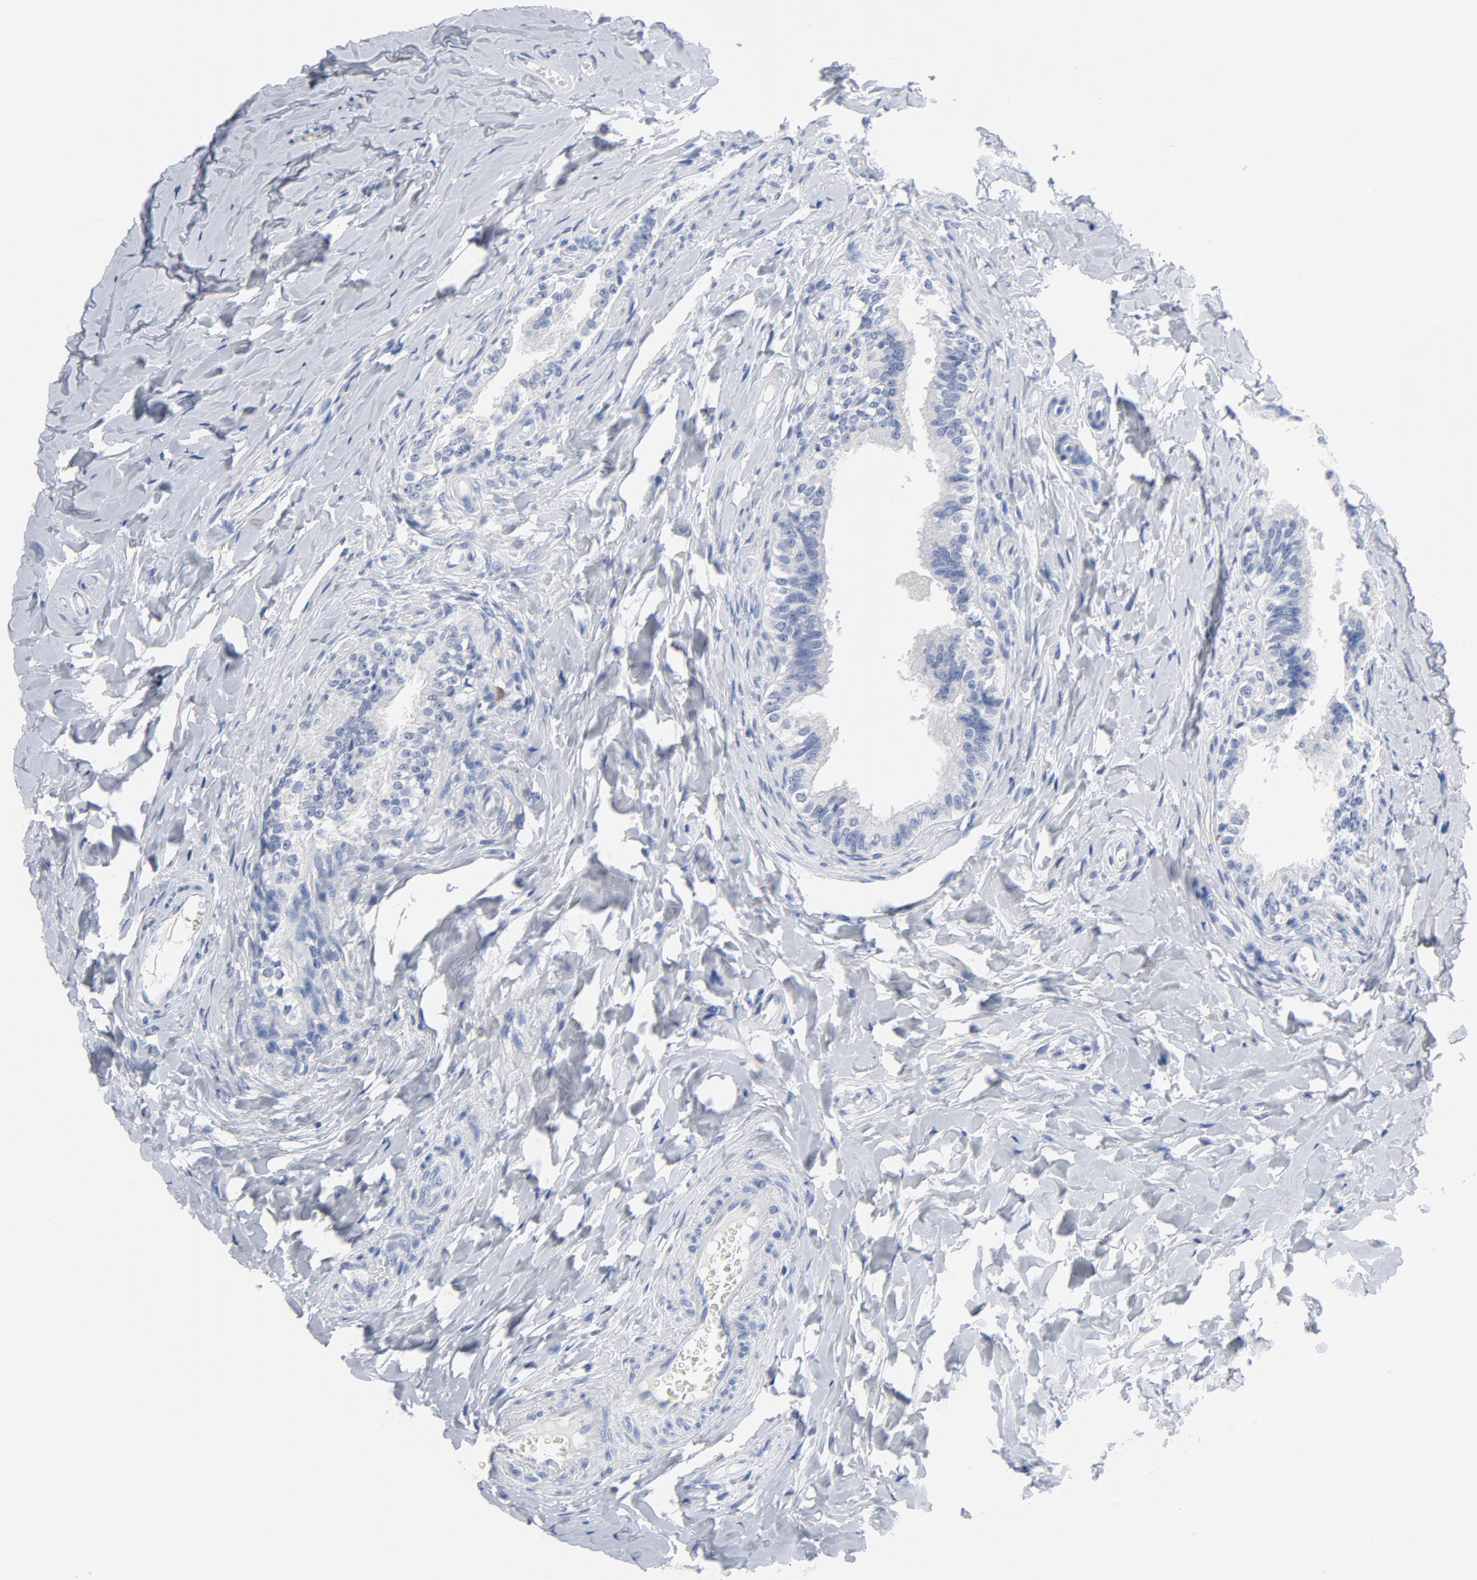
{"staining": {"intensity": "strong", "quantity": "<25%", "location": "nuclear"}, "tissue": "epididymis", "cell_type": "Glandular cells", "image_type": "normal", "snomed": [{"axis": "morphology", "description": "Normal tissue, NOS"}, {"axis": "topography", "description": "Soft tissue"}, {"axis": "topography", "description": "Epididymis"}], "caption": "This is a photomicrograph of immunohistochemistry staining of unremarkable epididymis, which shows strong expression in the nuclear of glandular cells.", "gene": "CDC20", "patient": {"sex": "male", "age": 26}}